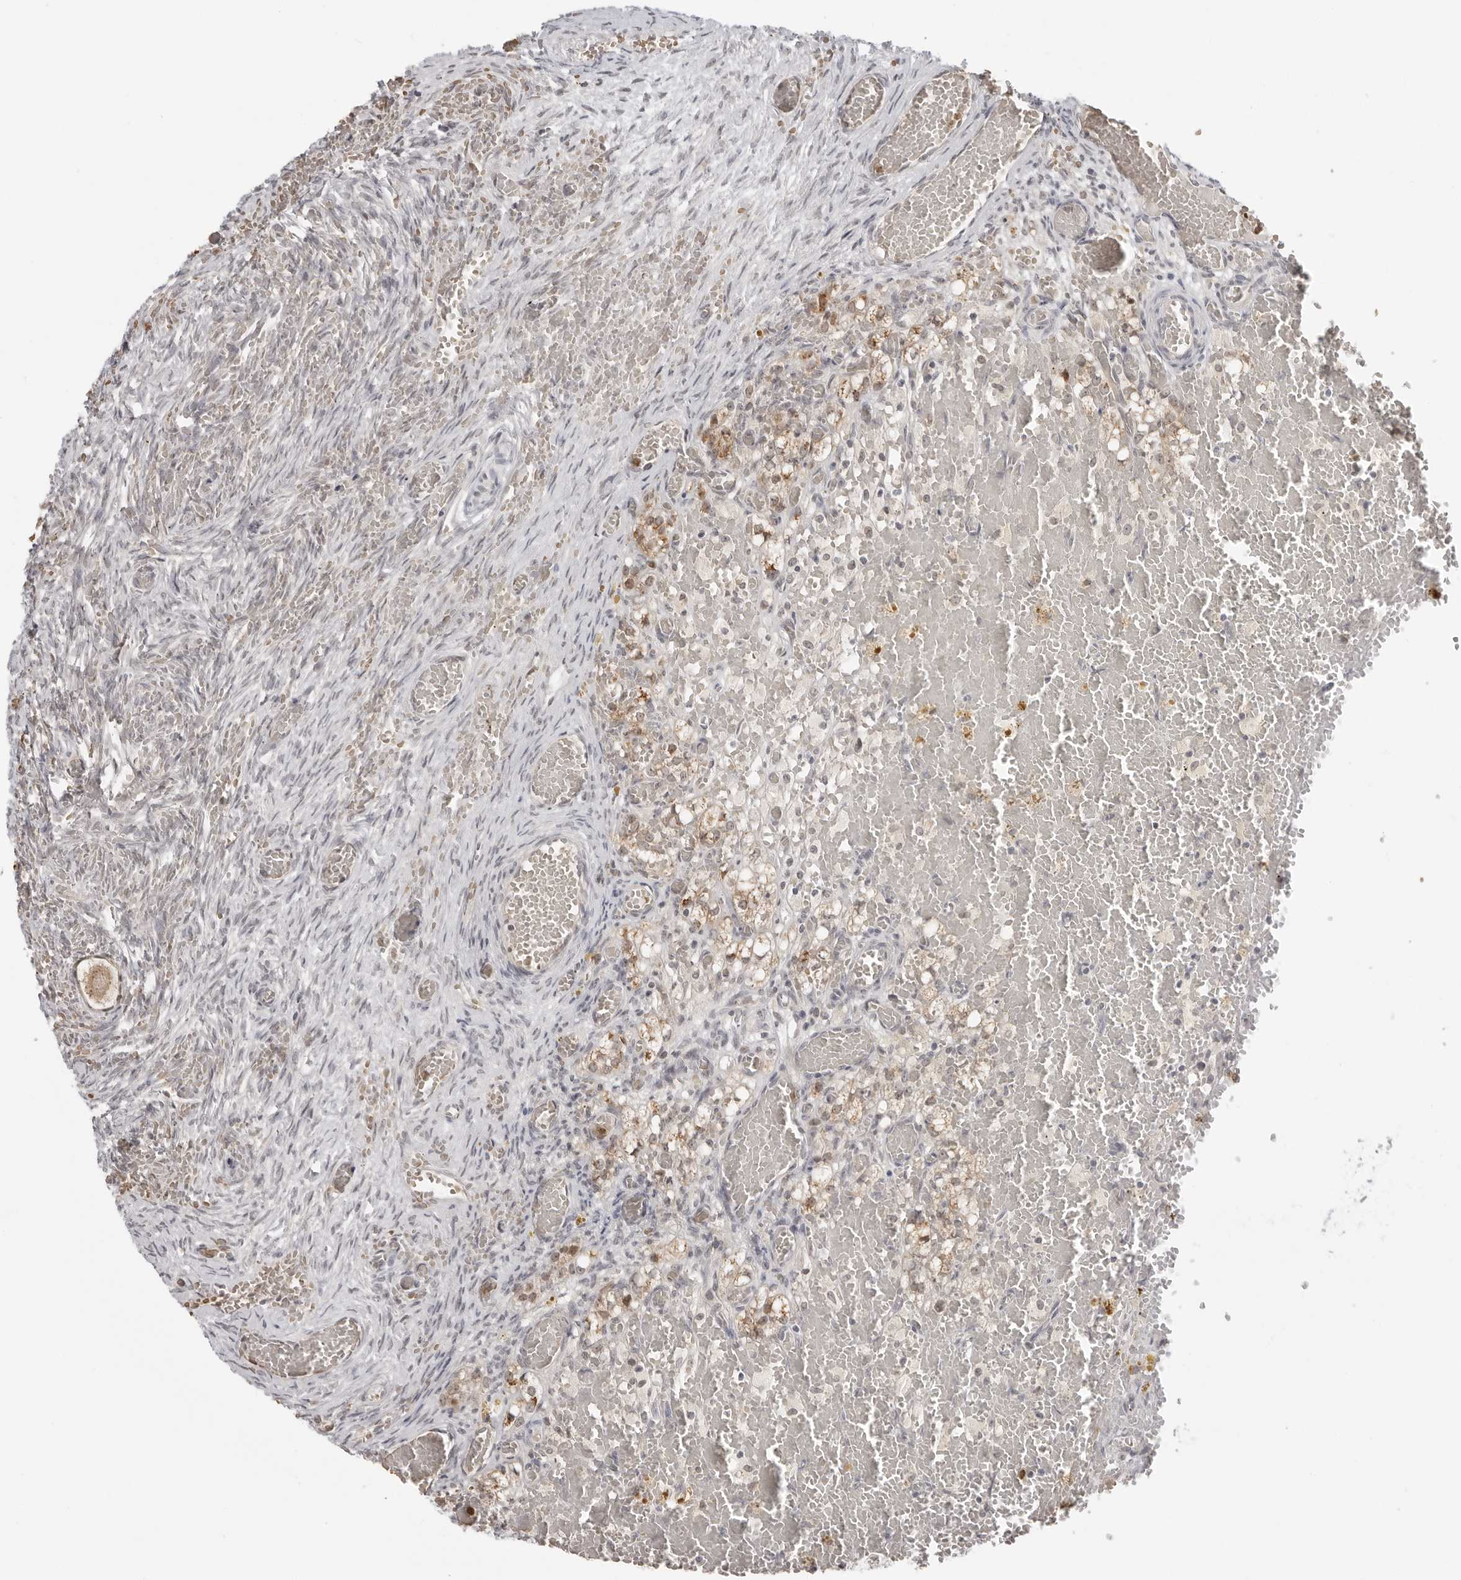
{"staining": {"intensity": "weak", "quantity": ">75%", "location": "cytoplasmic/membranous"}, "tissue": "ovary", "cell_type": "Follicle cells", "image_type": "normal", "snomed": [{"axis": "morphology", "description": "Adenocarcinoma, NOS"}, {"axis": "topography", "description": "Endometrium"}], "caption": "Brown immunohistochemical staining in unremarkable human ovary displays weak cytoplasmic/membranous positivity in about >75% of follicle cells.", "gene": "SUGCT", "patient": {"sex": "female", "age": 32}}